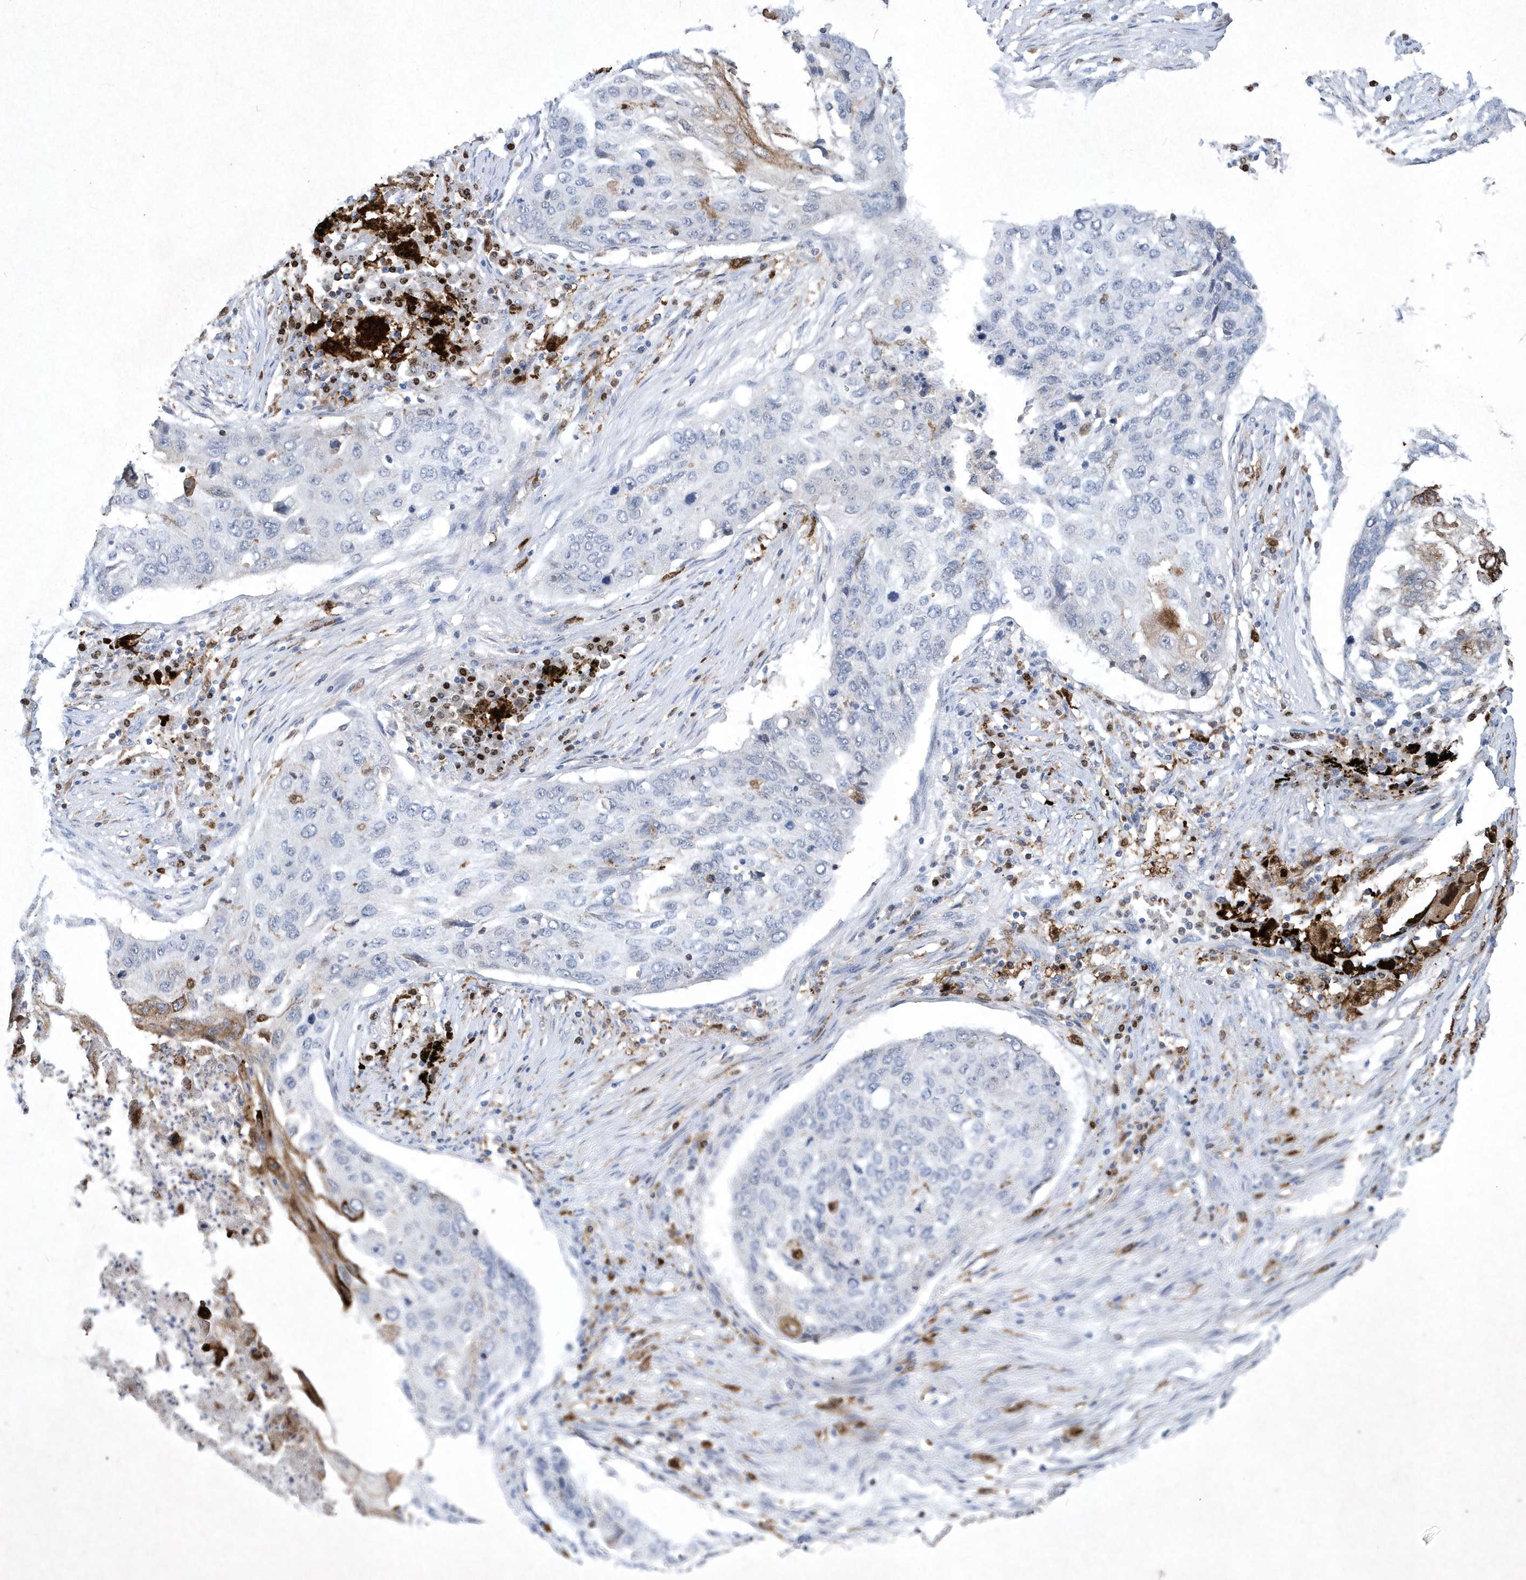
{"staining": {"intensity": "negative", "quantity": "none", "location": "none"}, "tissue": "lung cancer", "cell_type": "Tumor cells", "image_type": "cancer", "snomed": [{"axis": "morphology", "description": "Squamous cell carcinoma, NOS"}, {"axis": "topography", "description": "Lung"}], "caption": "Immunohistochemical staining of human lung squamous cell carcinoma reveals no significant expression in tumor cells. (DAB immunohistochemistry (IHC), high magnification).", "gene": "BHLHA15", "patient": {"sex": "female", "age": 63}}